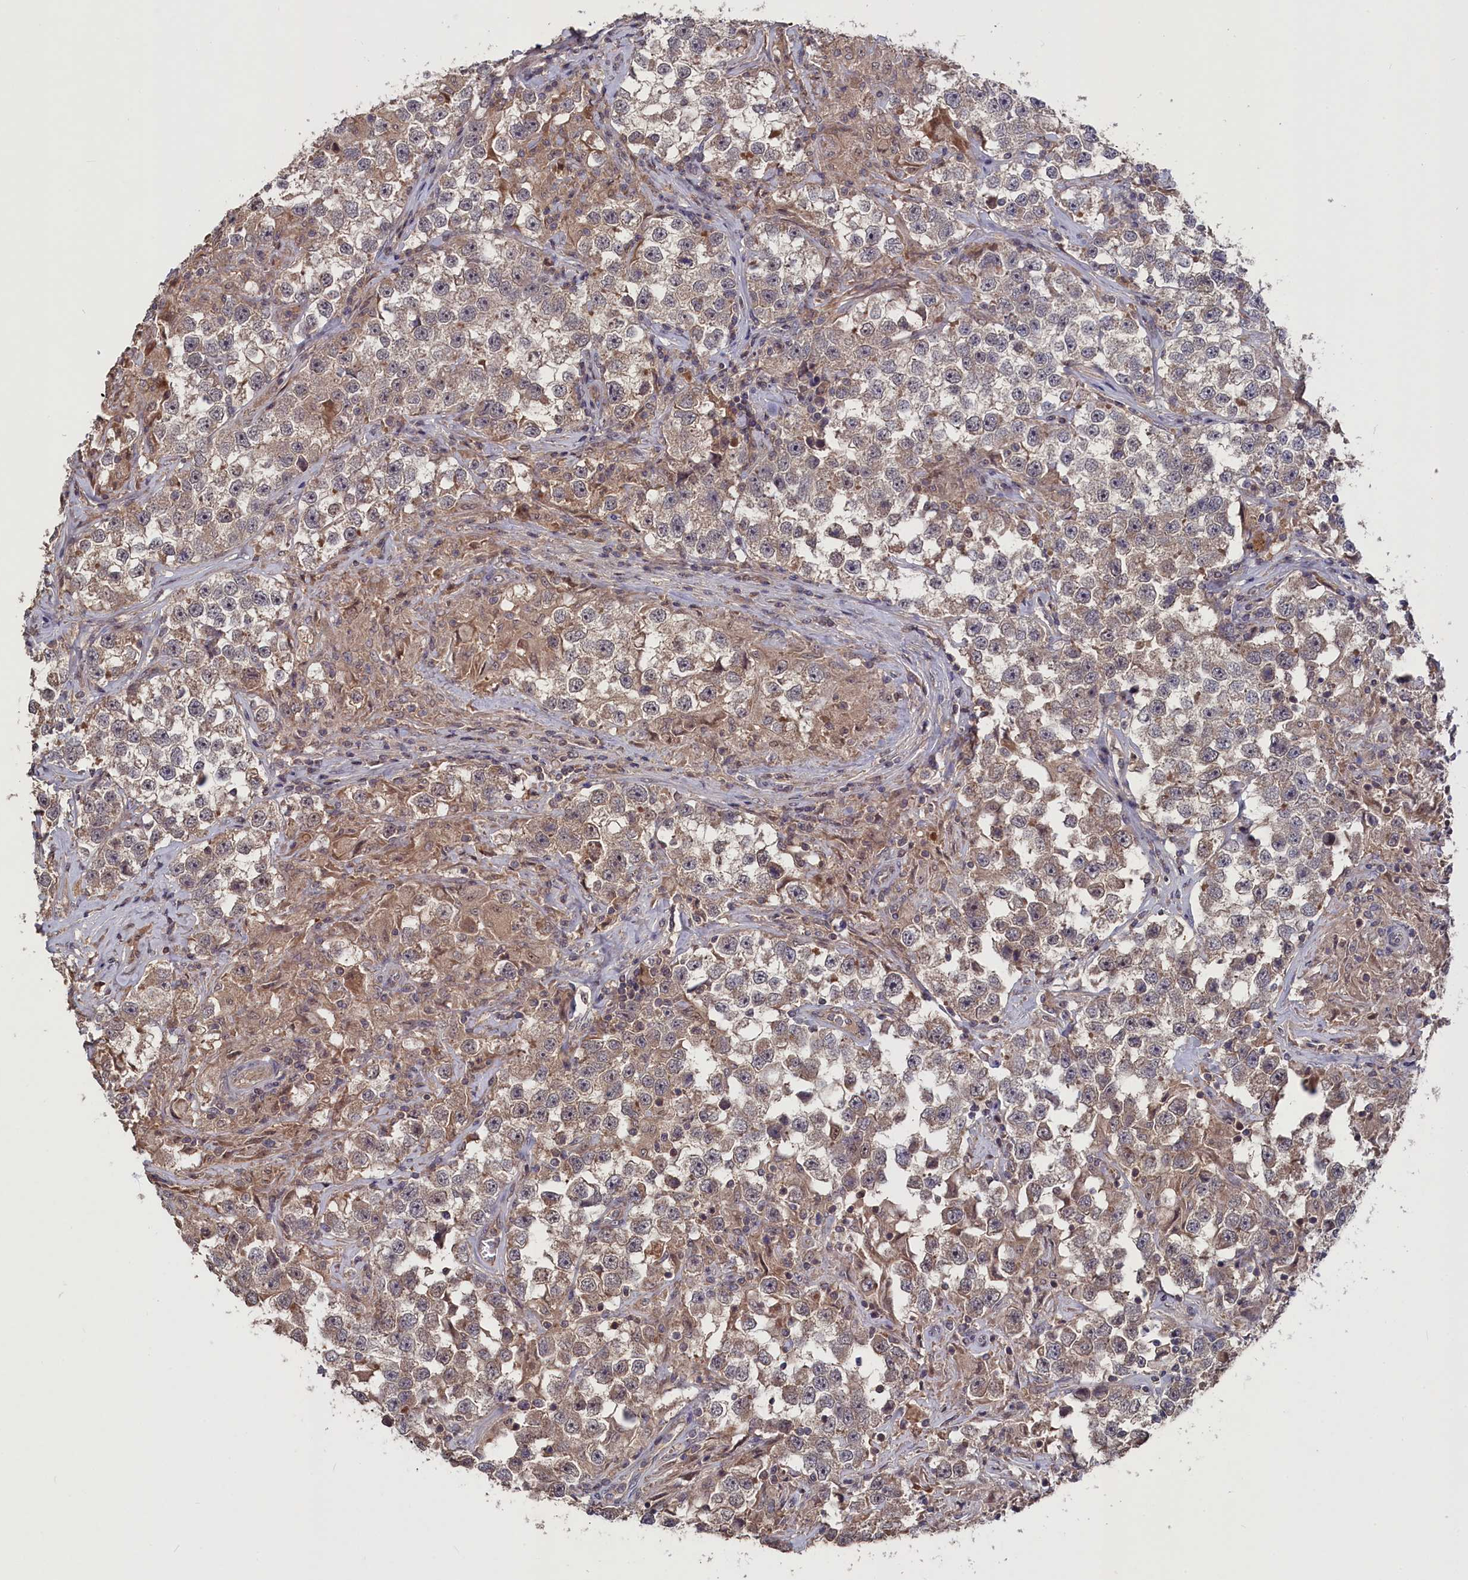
{"staining": {"intensity": "weak", "quantity": "25%-75%", "location": "cytoplasmic/membranous"}, "tissue": "testis cancer", "cell_type": "Tumor cells", "image_type": "cancer", "snomed": [{"axis": "morphology", "description": "Seminoma, NOS"}, {"axis": "topography", "description": "Testis"}], "caption": "A brown stain labels weak cytoplasmic/membranous positivity of a protein in testis seminoma tumor cells.", "gene": "TMC5", "patient": {"sex": "male", "age": 46}}